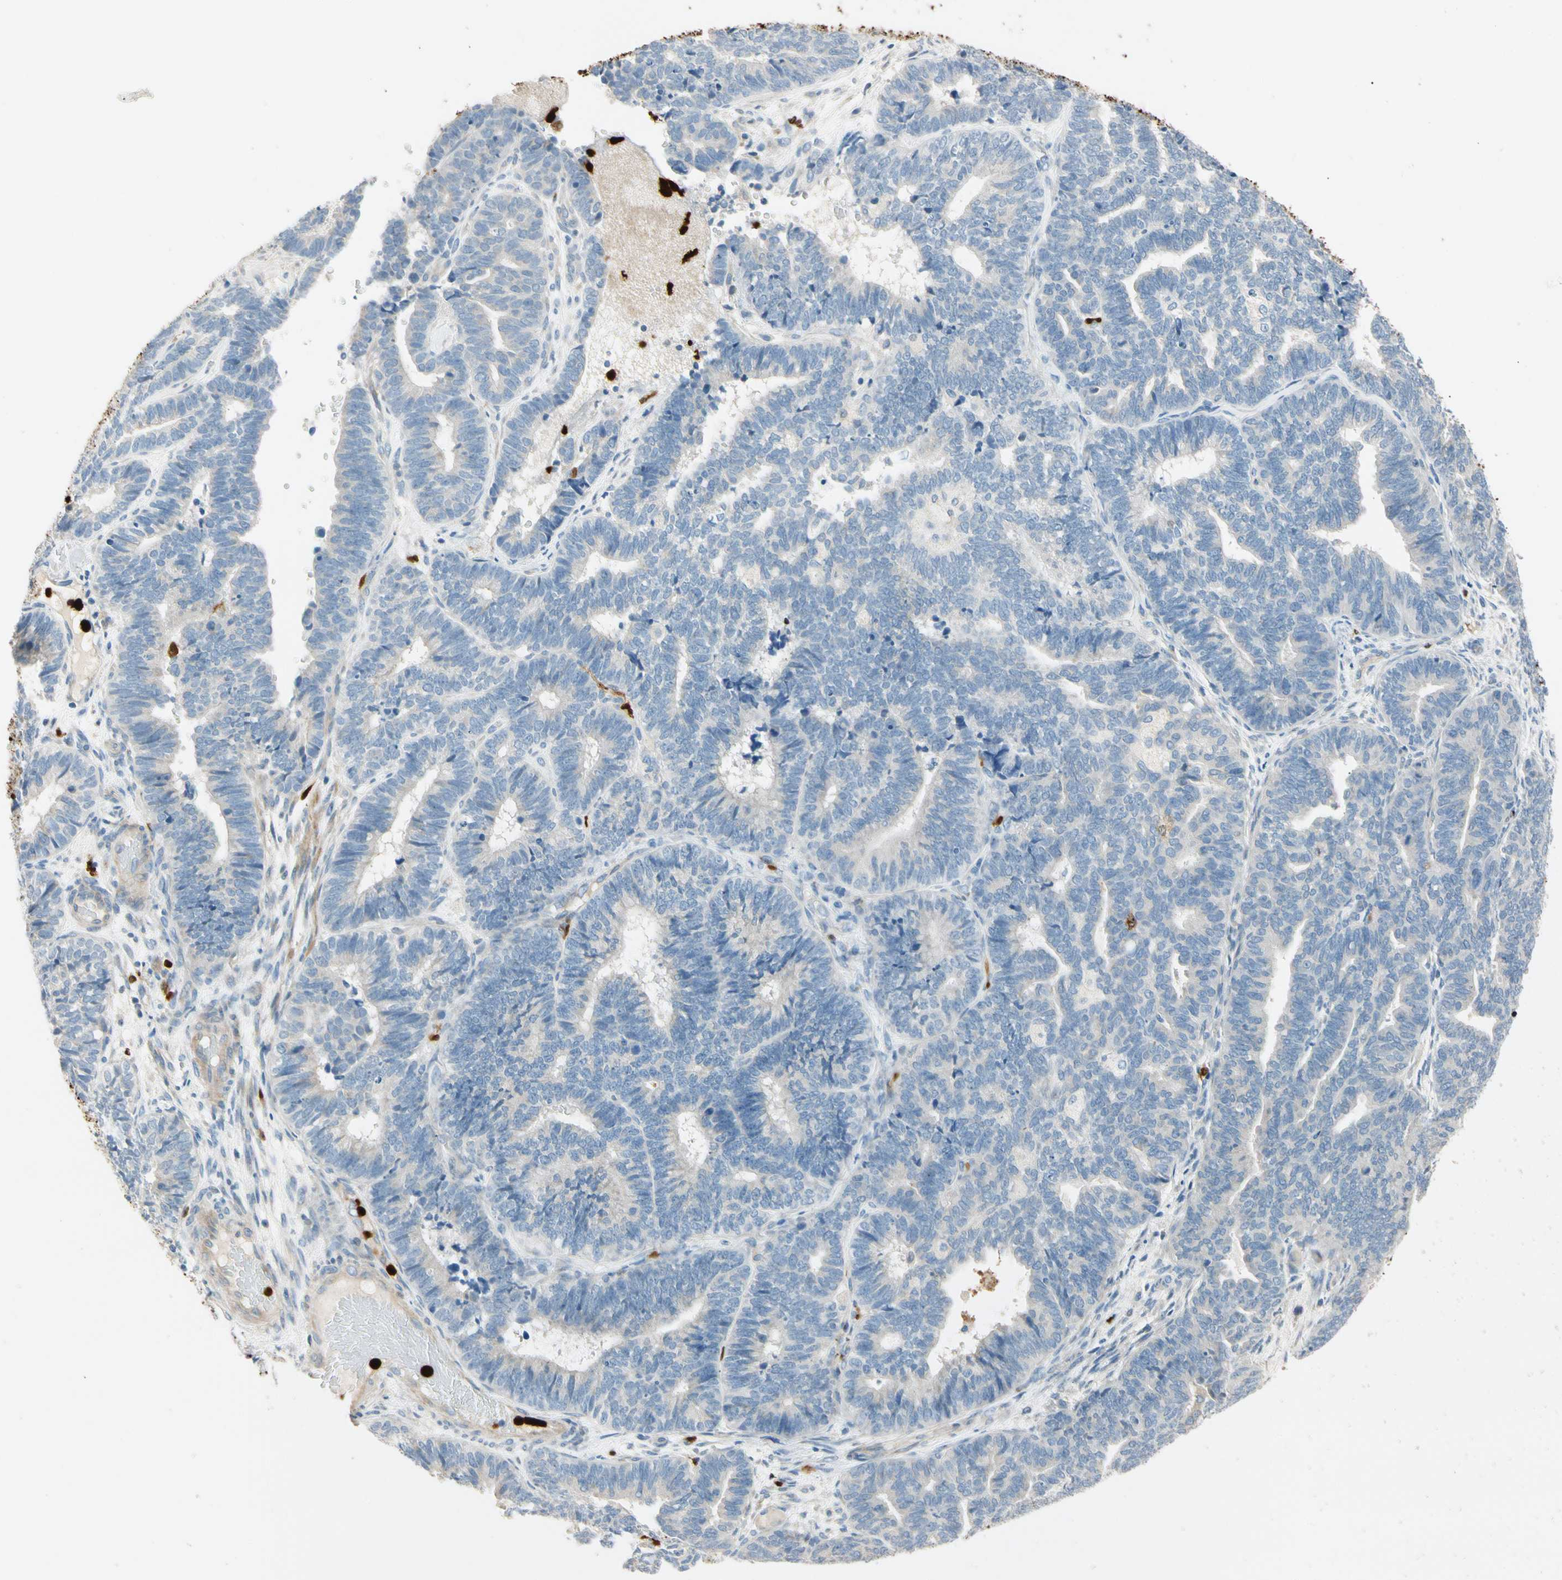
{"staining": {"intensity": "negative", "quantity": "none", "location": "none"}, "tissue": "endometrial cancer", "cell_type": "Tumor cells", "image_type": "cancer", "snomed": [{"axis": "morphology", "description": "Adenocarcinoma, NOS"}, {"axis": "topography", "description": "Endometrium"}], "caption": "Tumor cells are negative for brown protein staining in endometrial adenocarcinoma.", "gene": "TRAF5", "patient": {"sex": "female", "age": 70}}